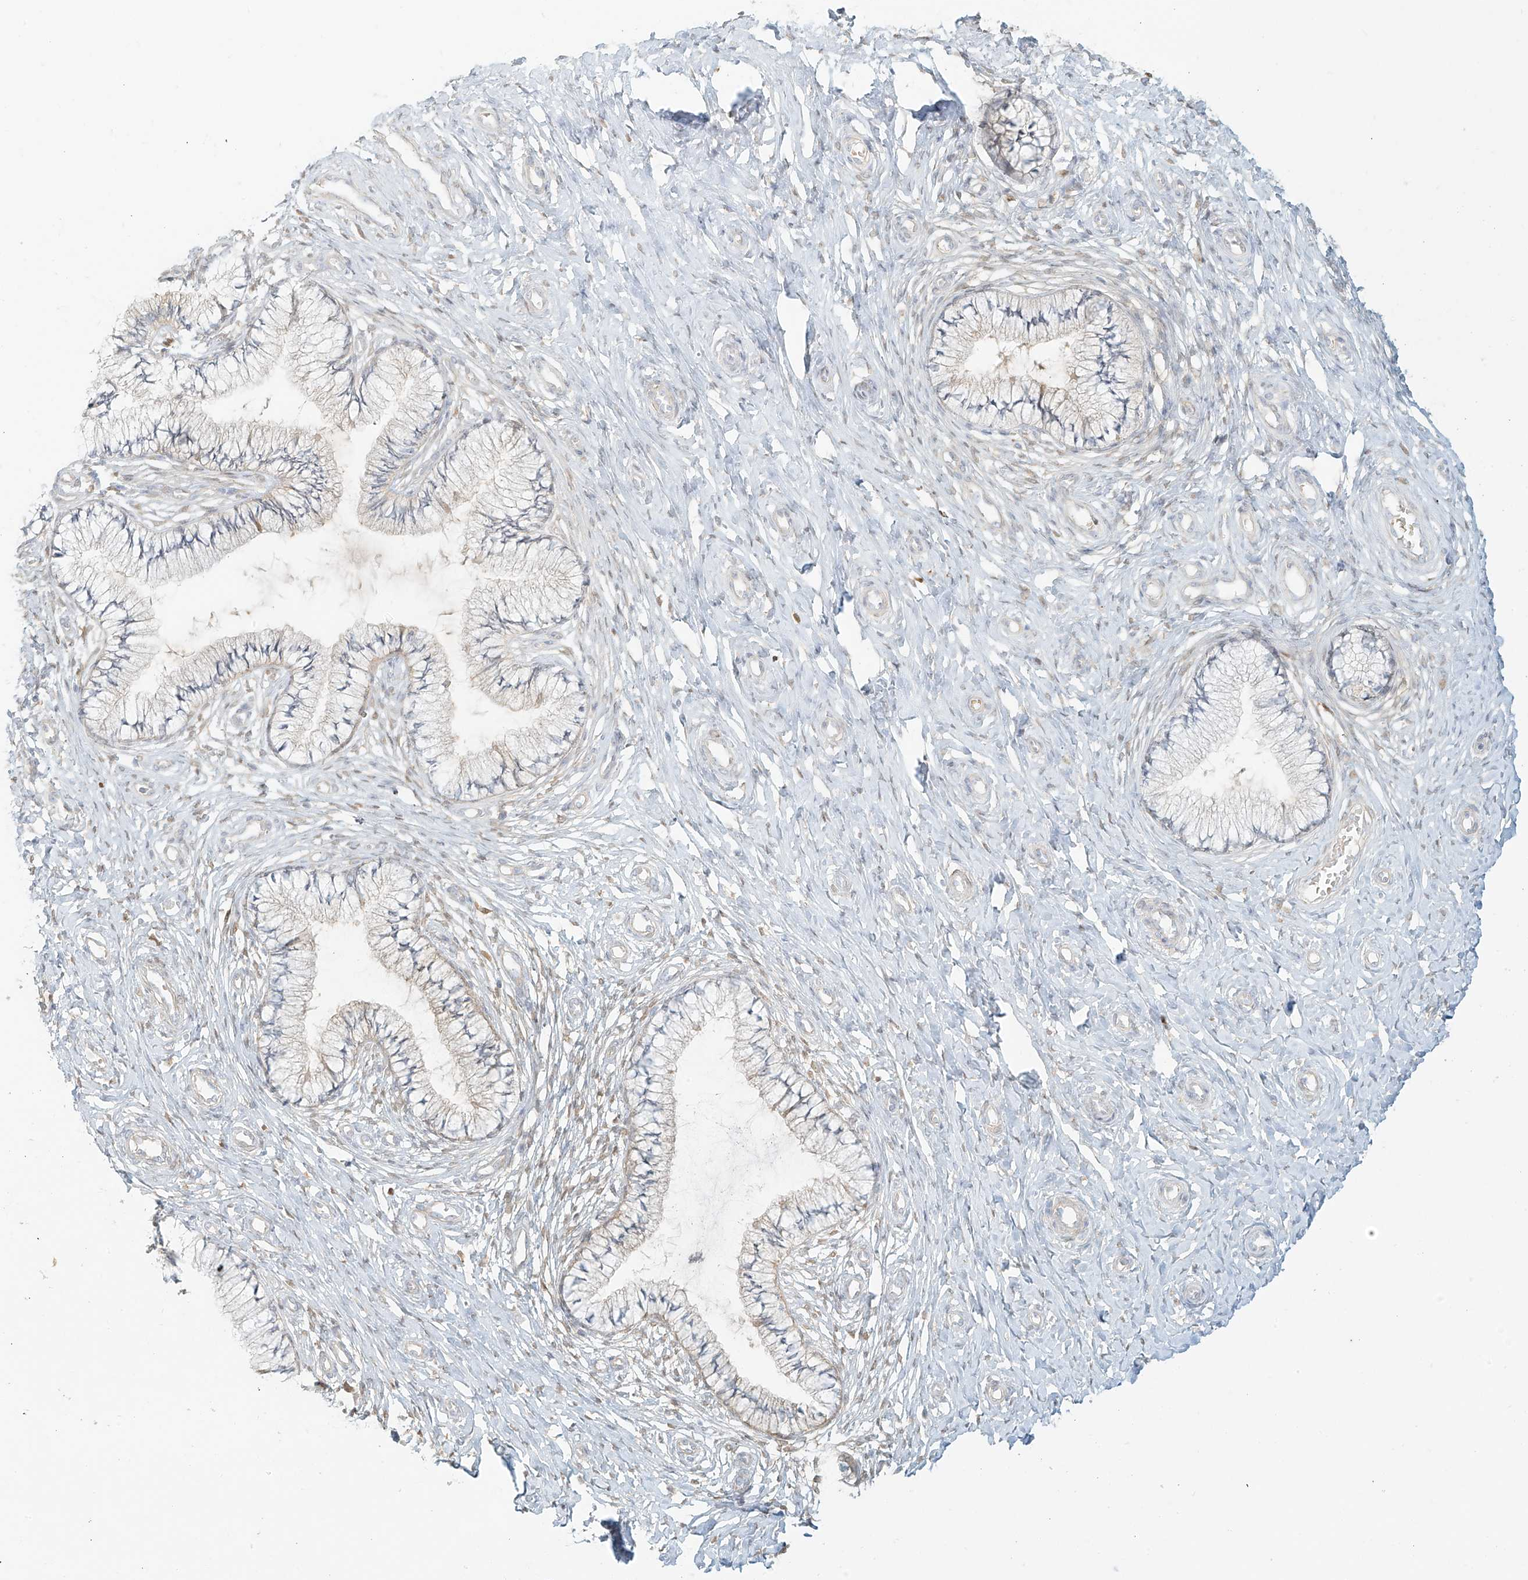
{"staining": {"intensity": "negative", "quantity": "none", "location": "none"}, "tissue": "cervix", "cell_type": "Glandular cells", "image_type": "normal", "snomed": [{"axis": "morphology", "description": "Normal tissue, NOS"}, {"axis": "topography", "description": "Cervix"}], "caption": "Immunohistochemistry photomicrograph of benign cervix stained for a protein (brown), which shows no expression in glandular cells. (DAB immunohistochemistry (IHC) visualized using brightfield microscopy, high magnification).", "gene": "UPK1B", "patient": {"sex": "female", "age": 36}}